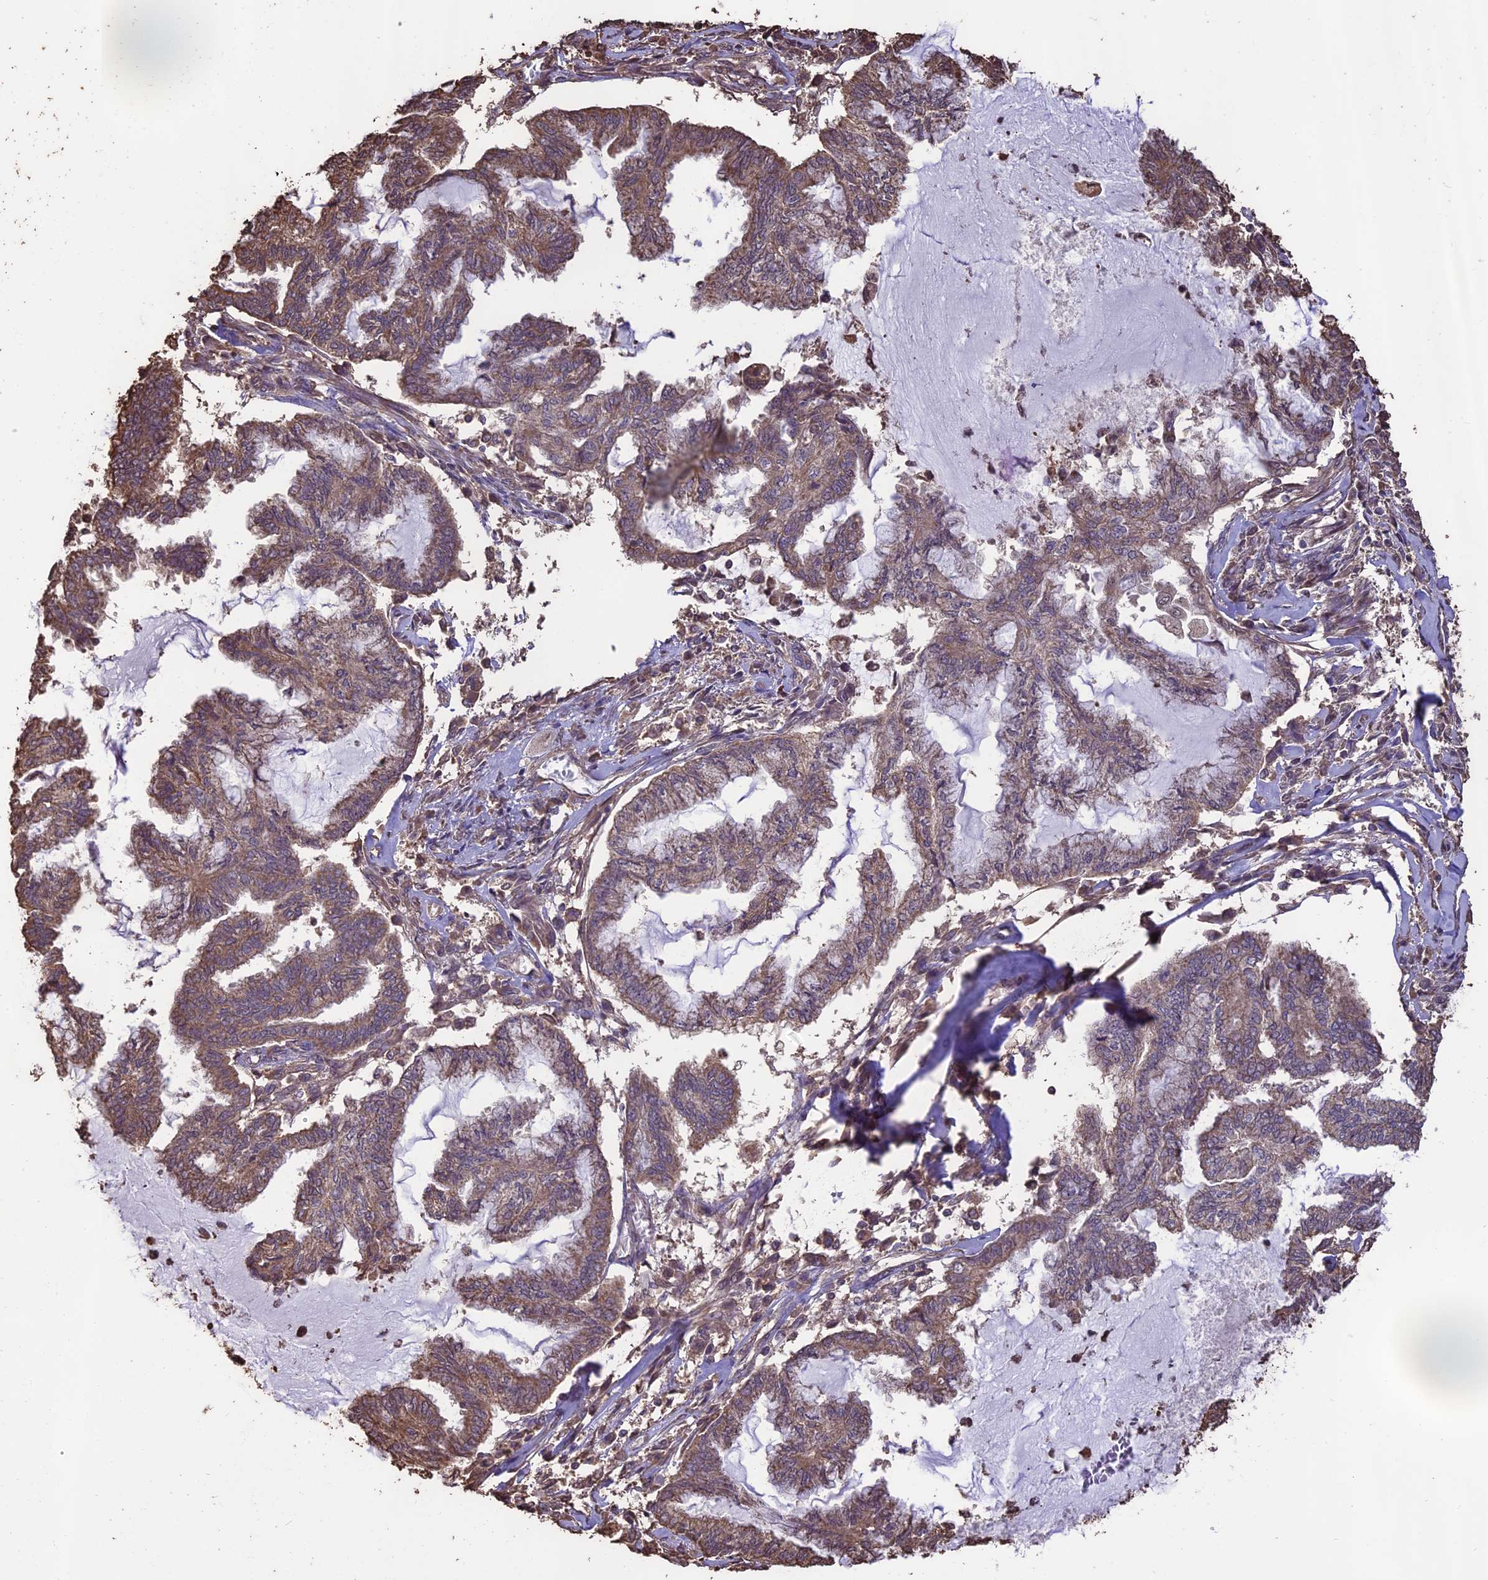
{"staining": {"intensity": "weak", "quantity": ">75%", "location": "cytoplasmic/membranous"}, "tissue": "endometrial cancer", "cell_type": "Tumor cells", "image_type": "cancer", "snomed": [{"axis": "morphology", "description": "Adenocarcinoma, NOS"}, {"axis": "topography", "description": "Endometrium"}], "caption": "Endometrial cancer (adenocarcinoma) stained with a protein marker displays weak staining in tumor cells.", "gene": "PGPEP1L", "patient": {"sex": "female", "age": 86}}